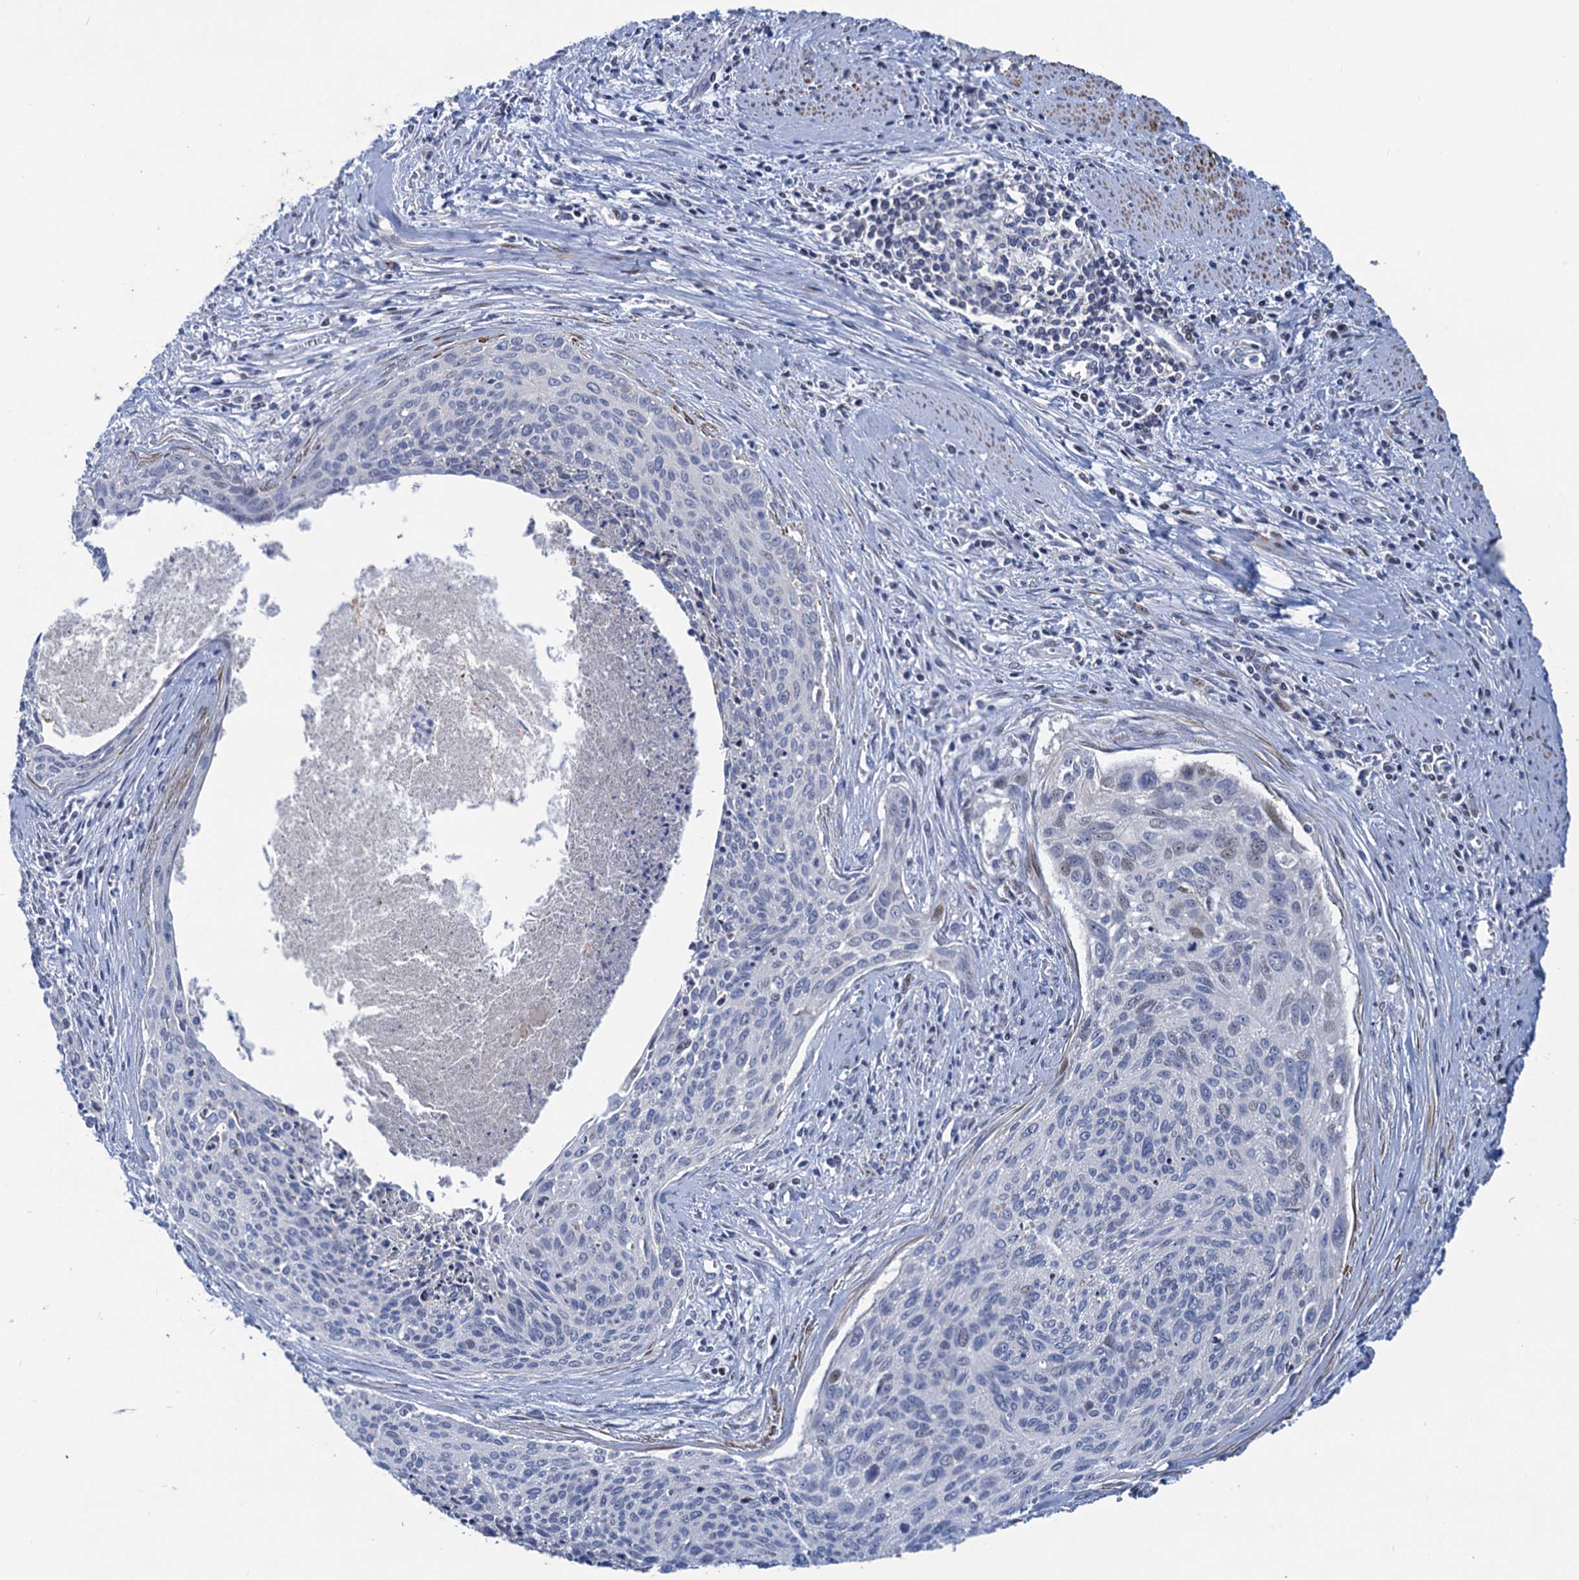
{"staining": {"intensity": "negative", "quantity": "none", "location": "none"}, "tissue": "cervical cancer", "cell_type": "Tumor cells", "image_type": "cancer", "snomed": [{"axis": "morphology", "description": "Squamous cell carcinoma, NOS"}, {"axis": "topography", "description": "Cervix"}], "caption": "This is a photomicrograph of immunohistochemistry staining of squamous cell carcinoma (cervical), which shows no expression in tumor cells.", "gene": "ESYT3", "patient": {"sex": "female", "age": 55}}